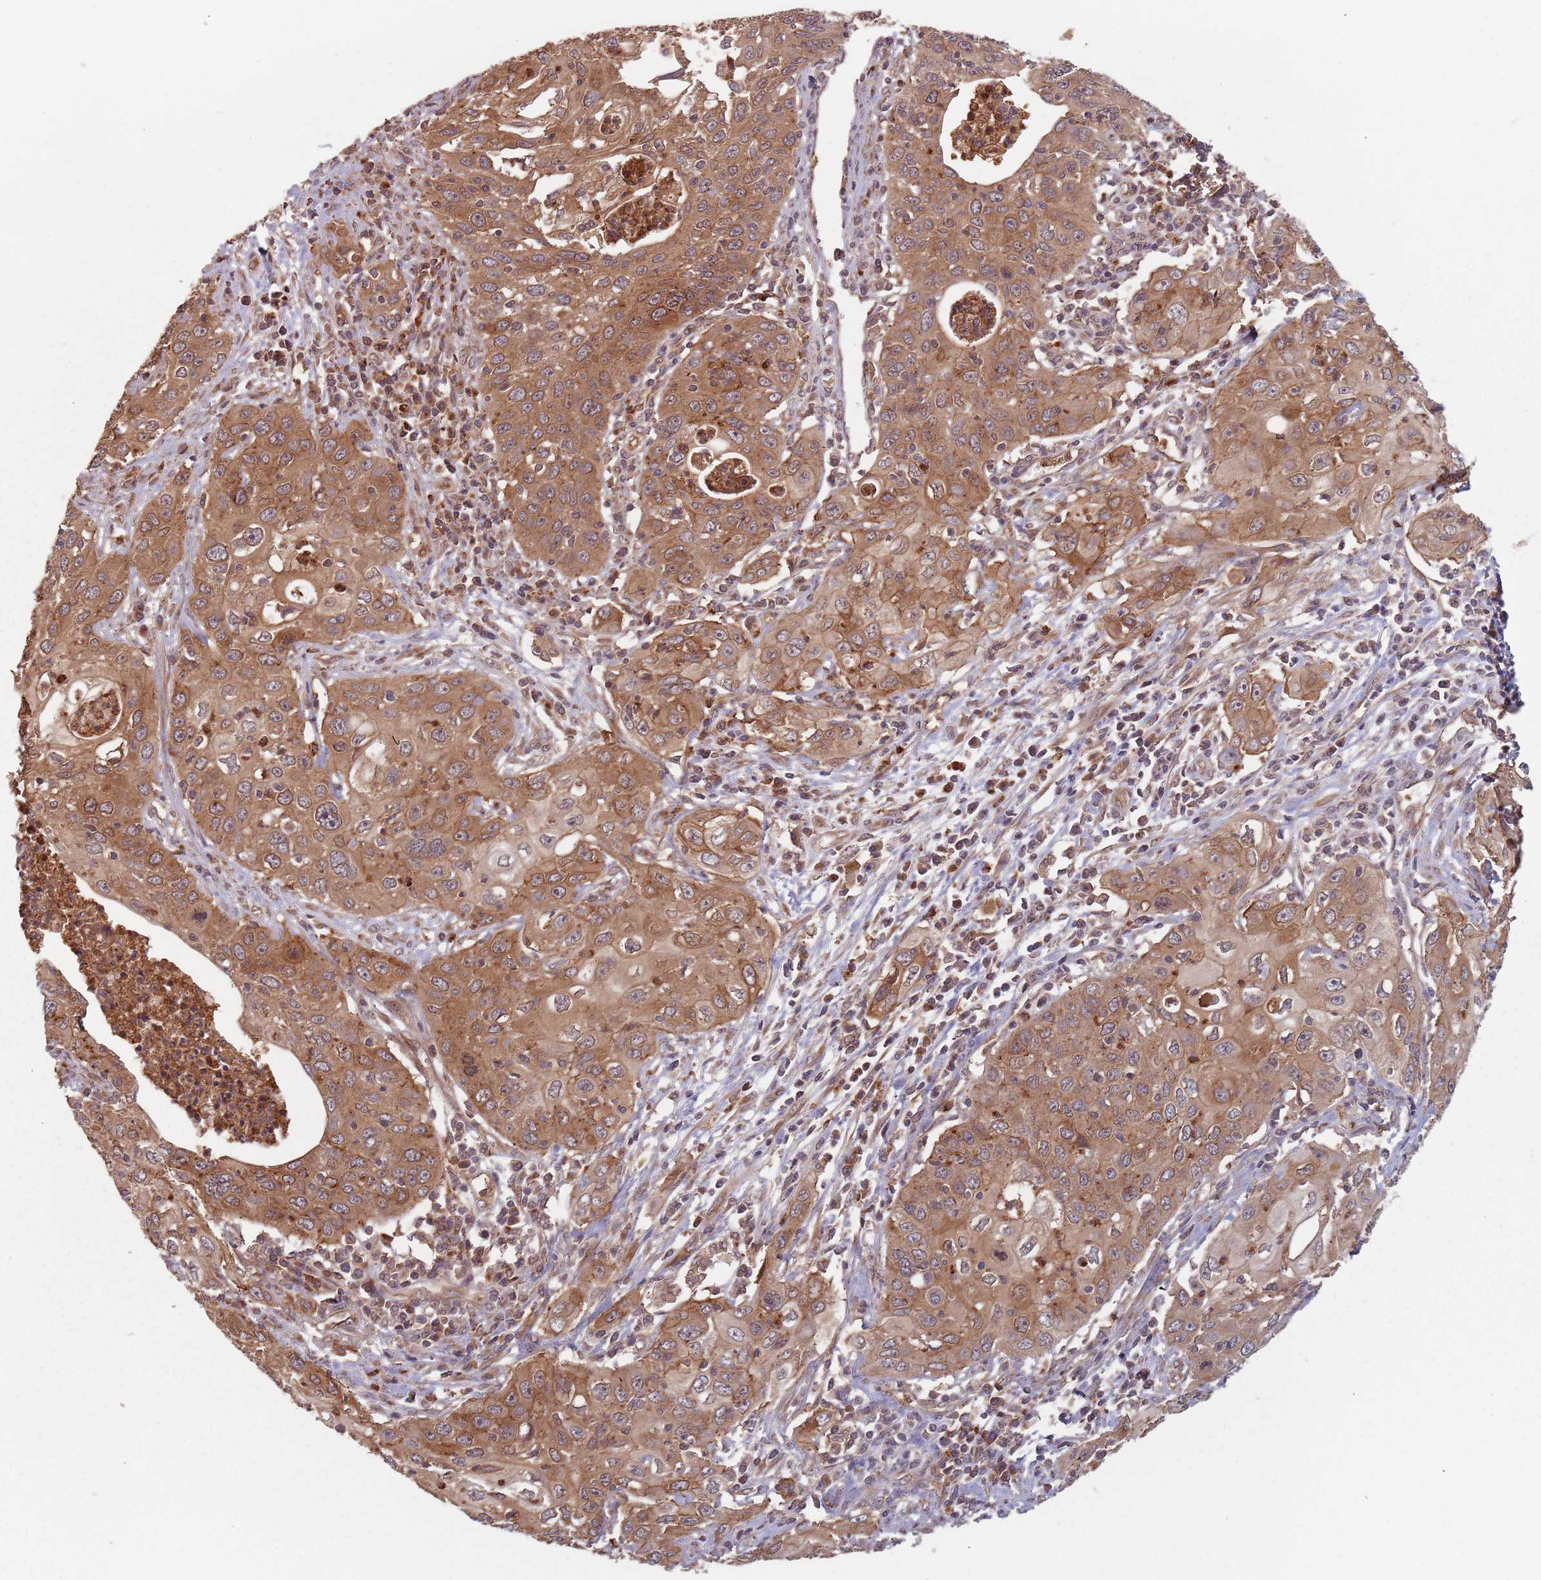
{"staining": {"intensity": "strong", "quantity": ">75%", "location": "cytoplasmic/membranous"}, "tissue": "cervical cancer", "cell_type": "Tumor cells", "image_type": "cancer", "snomed": [{"axis": "morphology", "description": "Squamous cell carcinoma, NOS"}, {"axis": "topography", "description": "Cervix"}], "caption": "Squamous cell carcinoma (cervical) was stained to show a protein in brown. There is high levels of strong cytoplasmic/membranous staining in approximately >75% of tumor cells.", "gene": "C3orf14", "patient": {"sex": "female", "age": 36}}